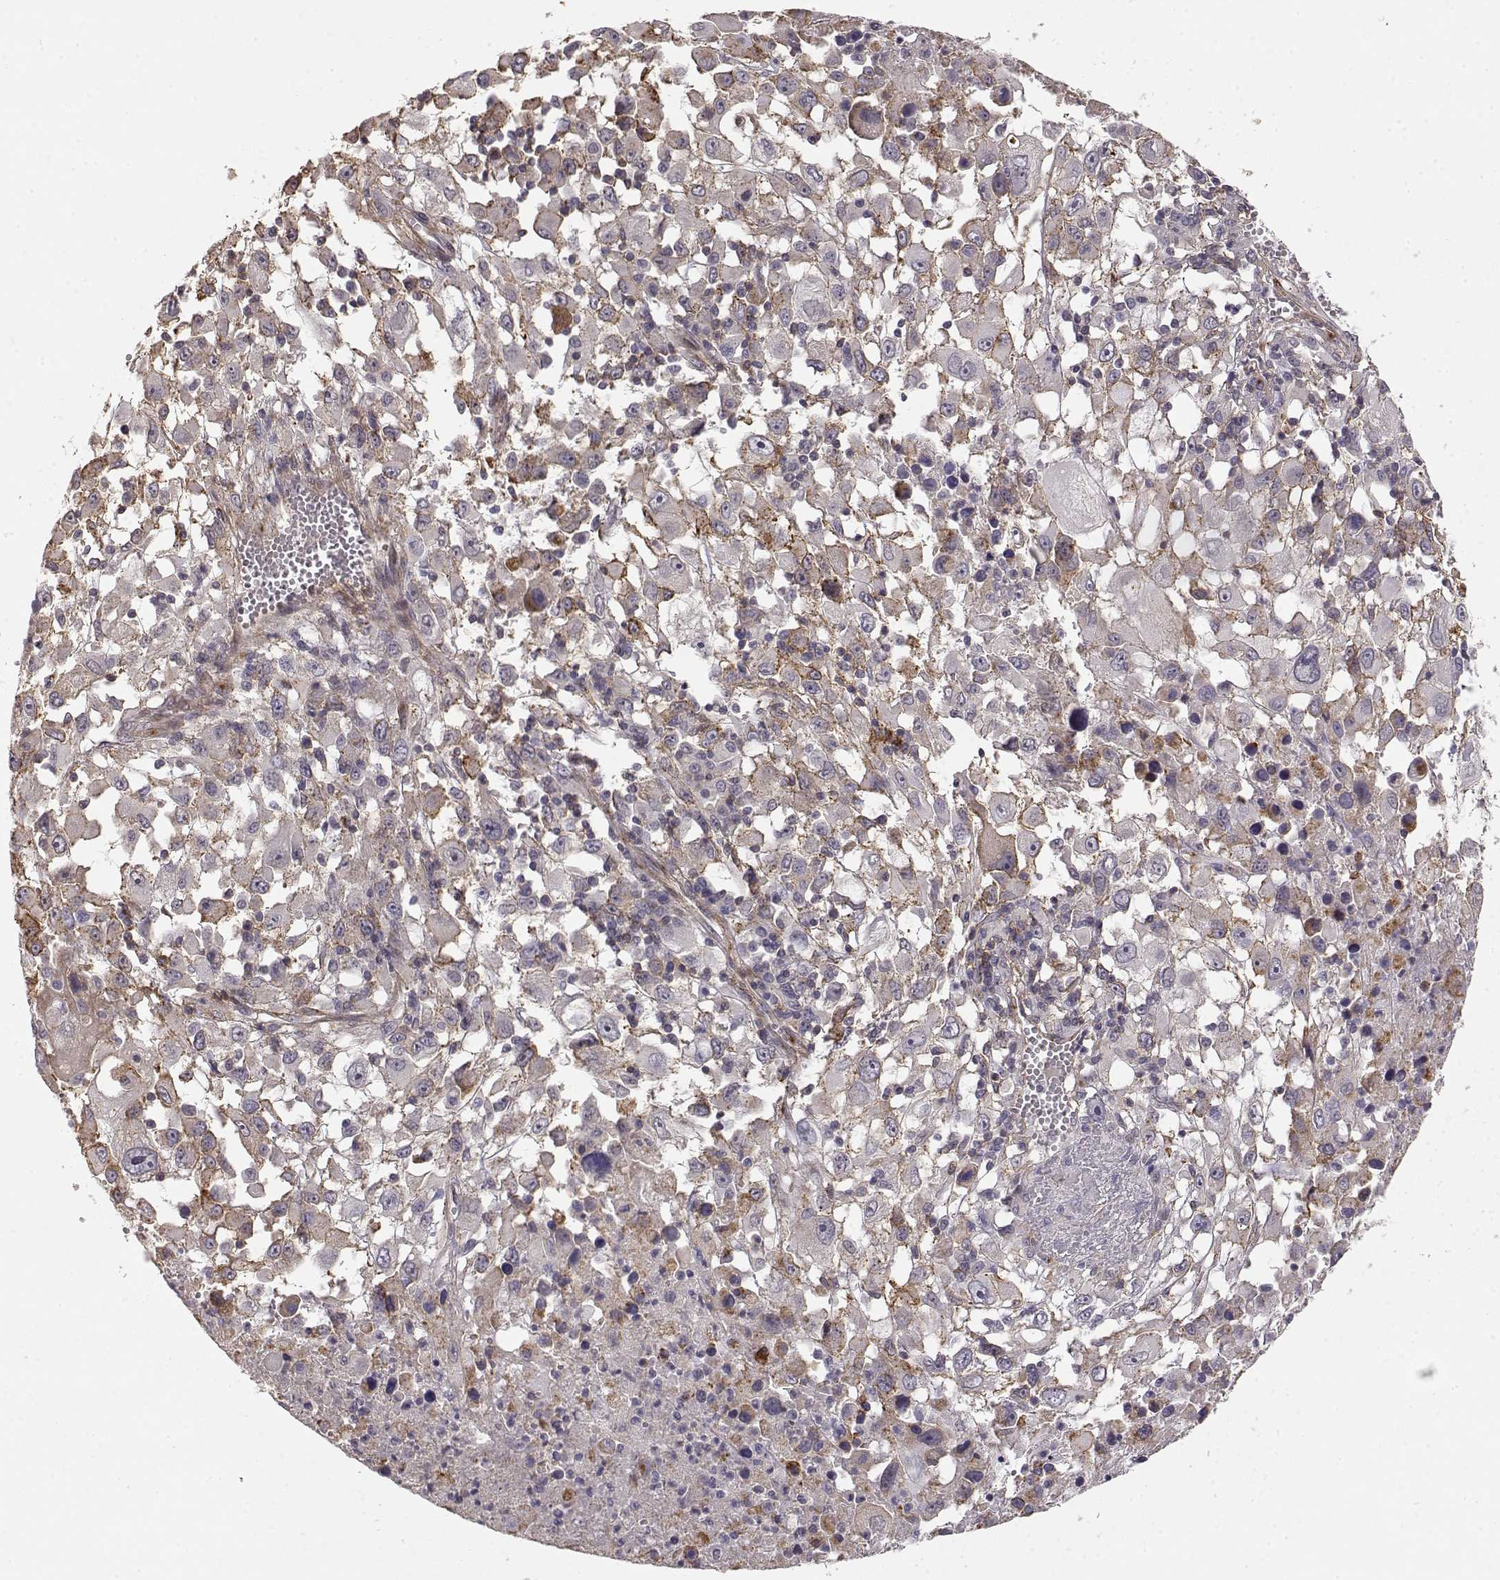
{"staining": {"intensity": "moderate", "quantity": "<25%", "location": "cytoplasmic/membranous"}, "tissue": "melanoma", "cell_type": "Tumor cells", "image_type": "cancer", "snomed": [{"axis": "morphology", "description": "Malignant melanoma, Metastatic site"}, {"axis": "topography", "description": "Soft tissue"}], "caption": "A low amount of moderate cytoplasmic/membranous positivity is identified in approximately <25% of tumor cells in malignant melanoma (metastatic site) tissue. (IHC, brightfield microscopy, high magnification).", "gene": "IFITM1", "patient": {"sex": "male", "age": 50}}